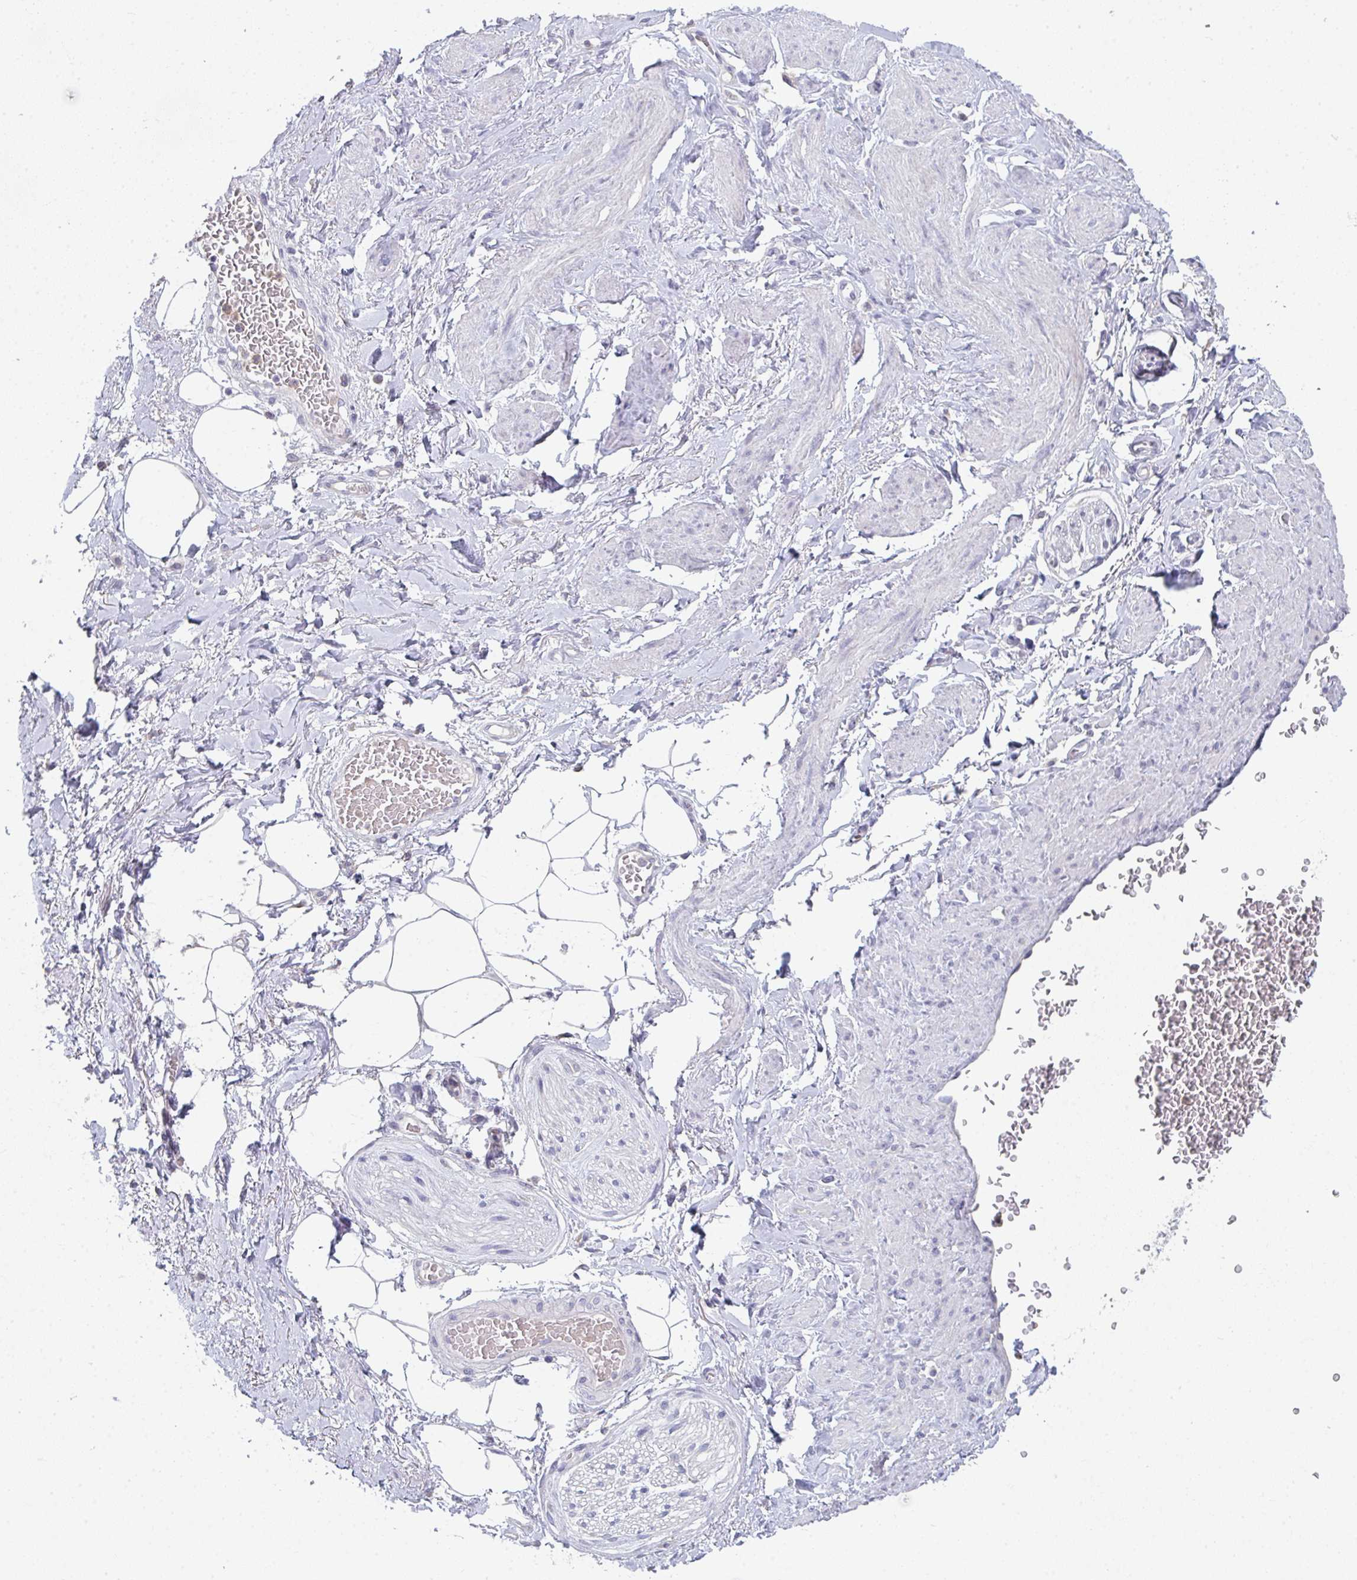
{"staining": {"intensity": "negative", "quantity": "none", "location": "none"}, "tissue": "adipose tissue", "cell_type": "Adipocytes", "image_type": "normal", "snomed": [{"axis": "morphology", "description": "Normal tissue, NOS"}, {"axis": "topography", "description": "Vagina"}, {"axis": "topography", "description": "Peripheral nerve tissue"}], "caption": "DAB immunohistochemical staining of normal adipose tissue reveals no significant expression in adipocytes.", "gene": "RIOK1", "patient": {"sex": "female", "age": 71}}